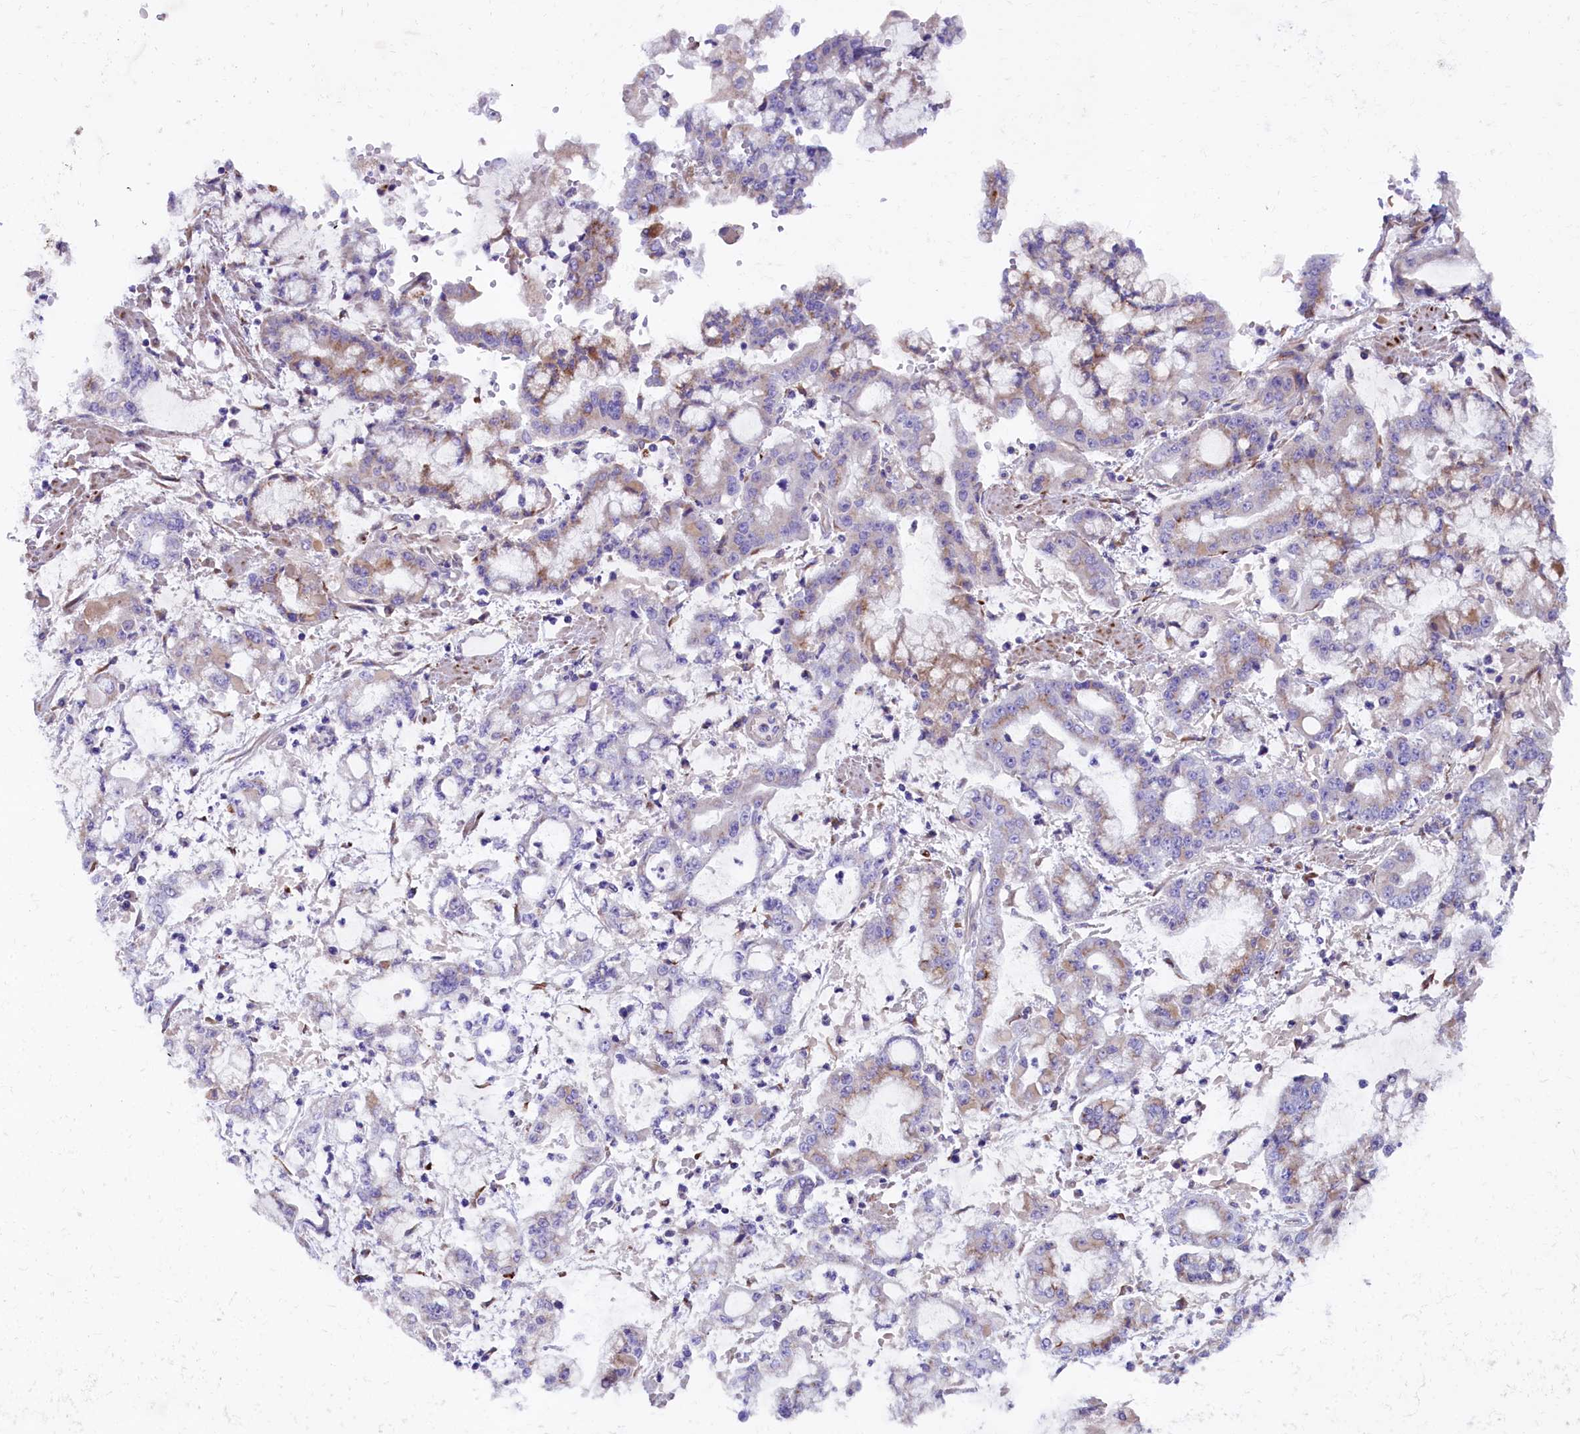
{"staining": {"intensity": "moderate", "quantity": "<25%", "location": "cytoplasmic/membranous"}, "tissue": "stomach cancer", "cell_type": "Tumor cells", "image_type": "cancer", "snomed": [{"axis": "morphology", "description": "Adenocarcinoma, NOS"}, {"axis": "topography", "description": "Stomach"}], "caption": "The image shows a brown stain indicating the presence of a protein in the cytoplasmic/membranous of tumor cells in stomach cancer.", "gene": "GPR108", "patient": {"sex": "male", "age": 76}}